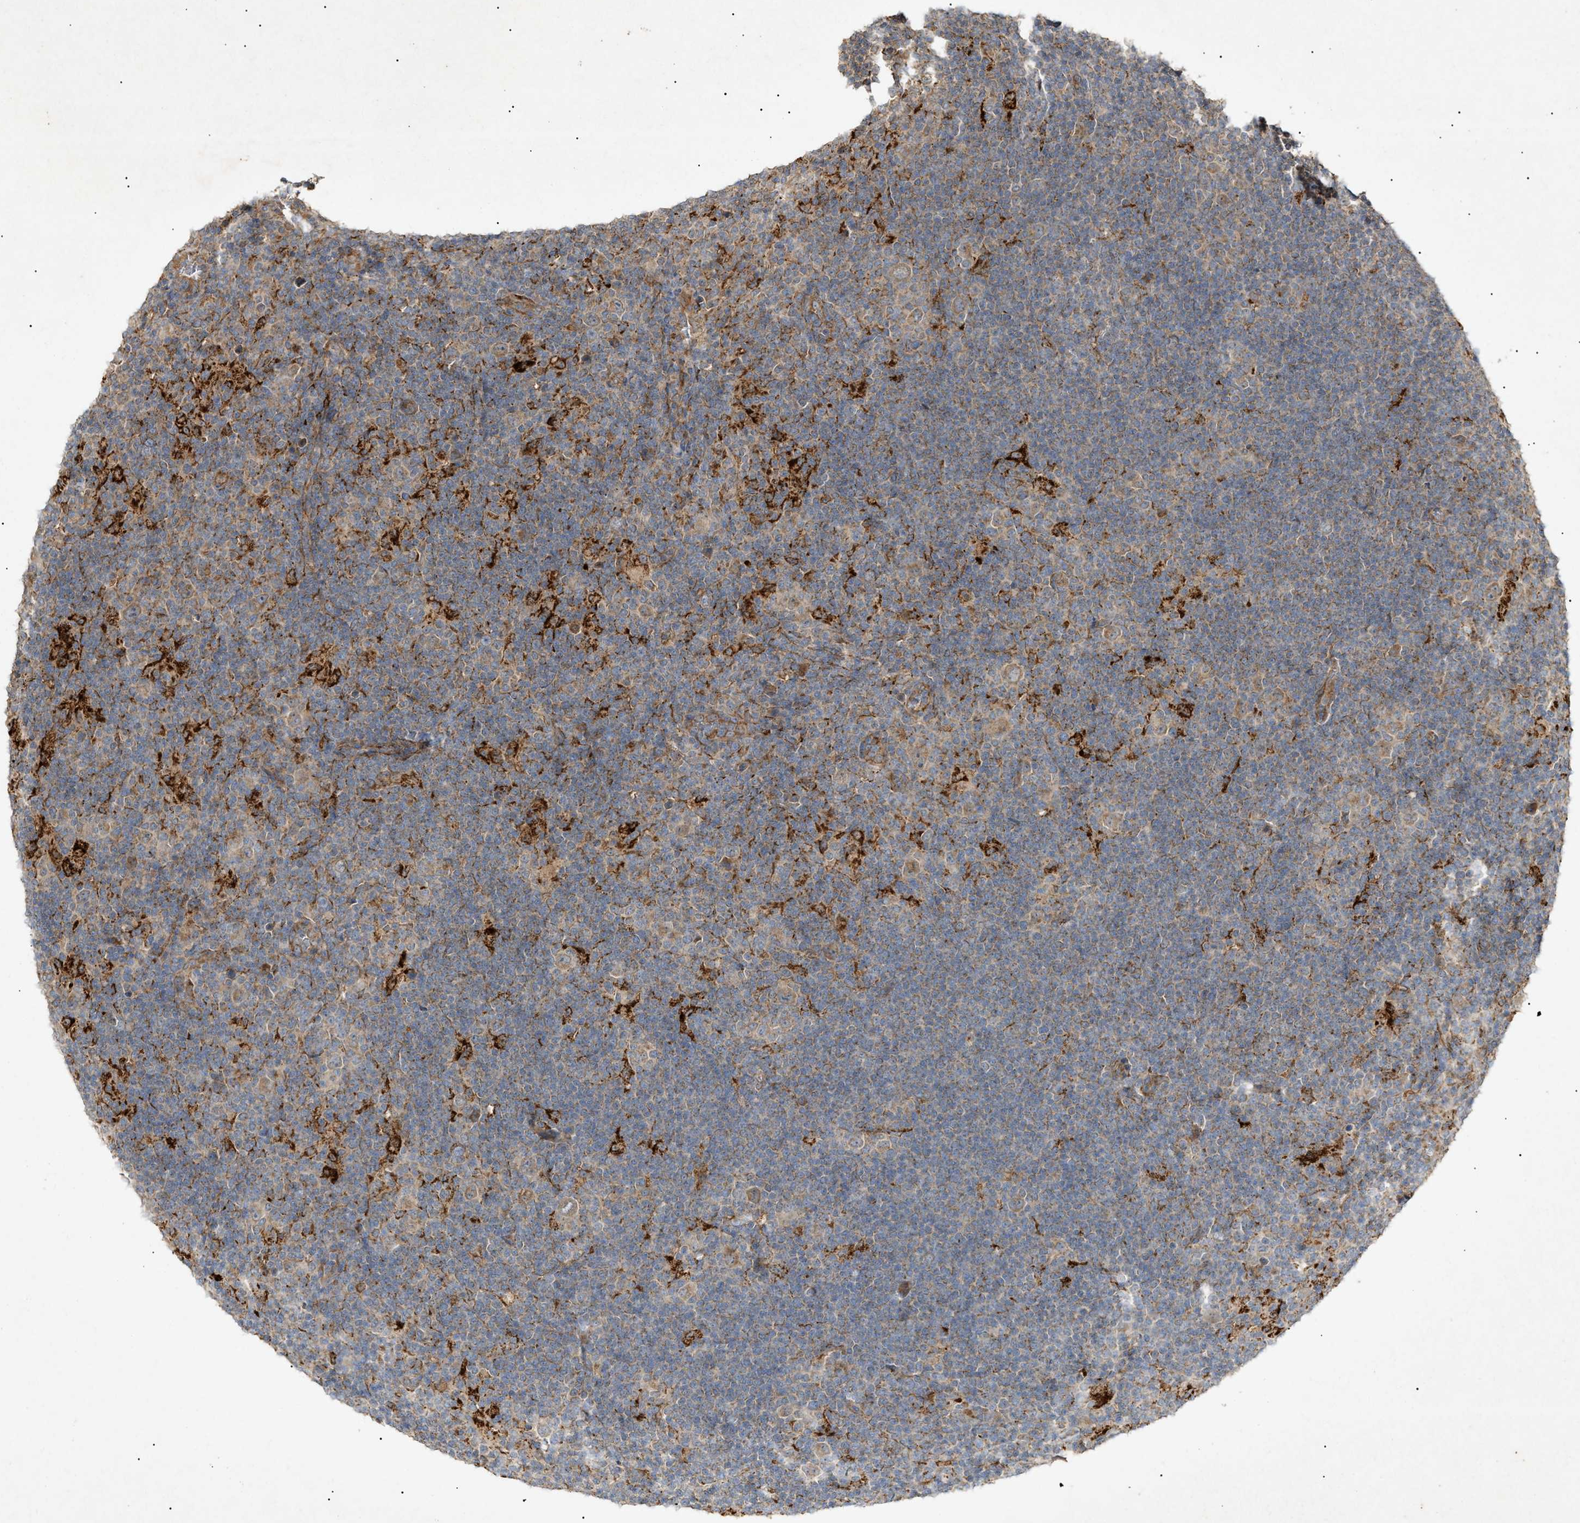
{"staining": {"intensity": "moderate", "quantity": ">75%", "location": "cytoplasmic/membranous"}, "tissue": "lymphoma", "cell_type": "Tumor cells", "image_type": "cancer", "snomed": [{"axis": "morphology", "description": "Hodgkin's disease, NOS"}, {"axis": "topography", "description": "Lymph node"}], "caption": "Tumor cells display moderate cytoplasmic/membranous staining in approximately >75% of cells in lymphoma. Nuclei are stained in blue.", "gene": "MTCH1", "patient": {"sex": "female", "age": 57}}